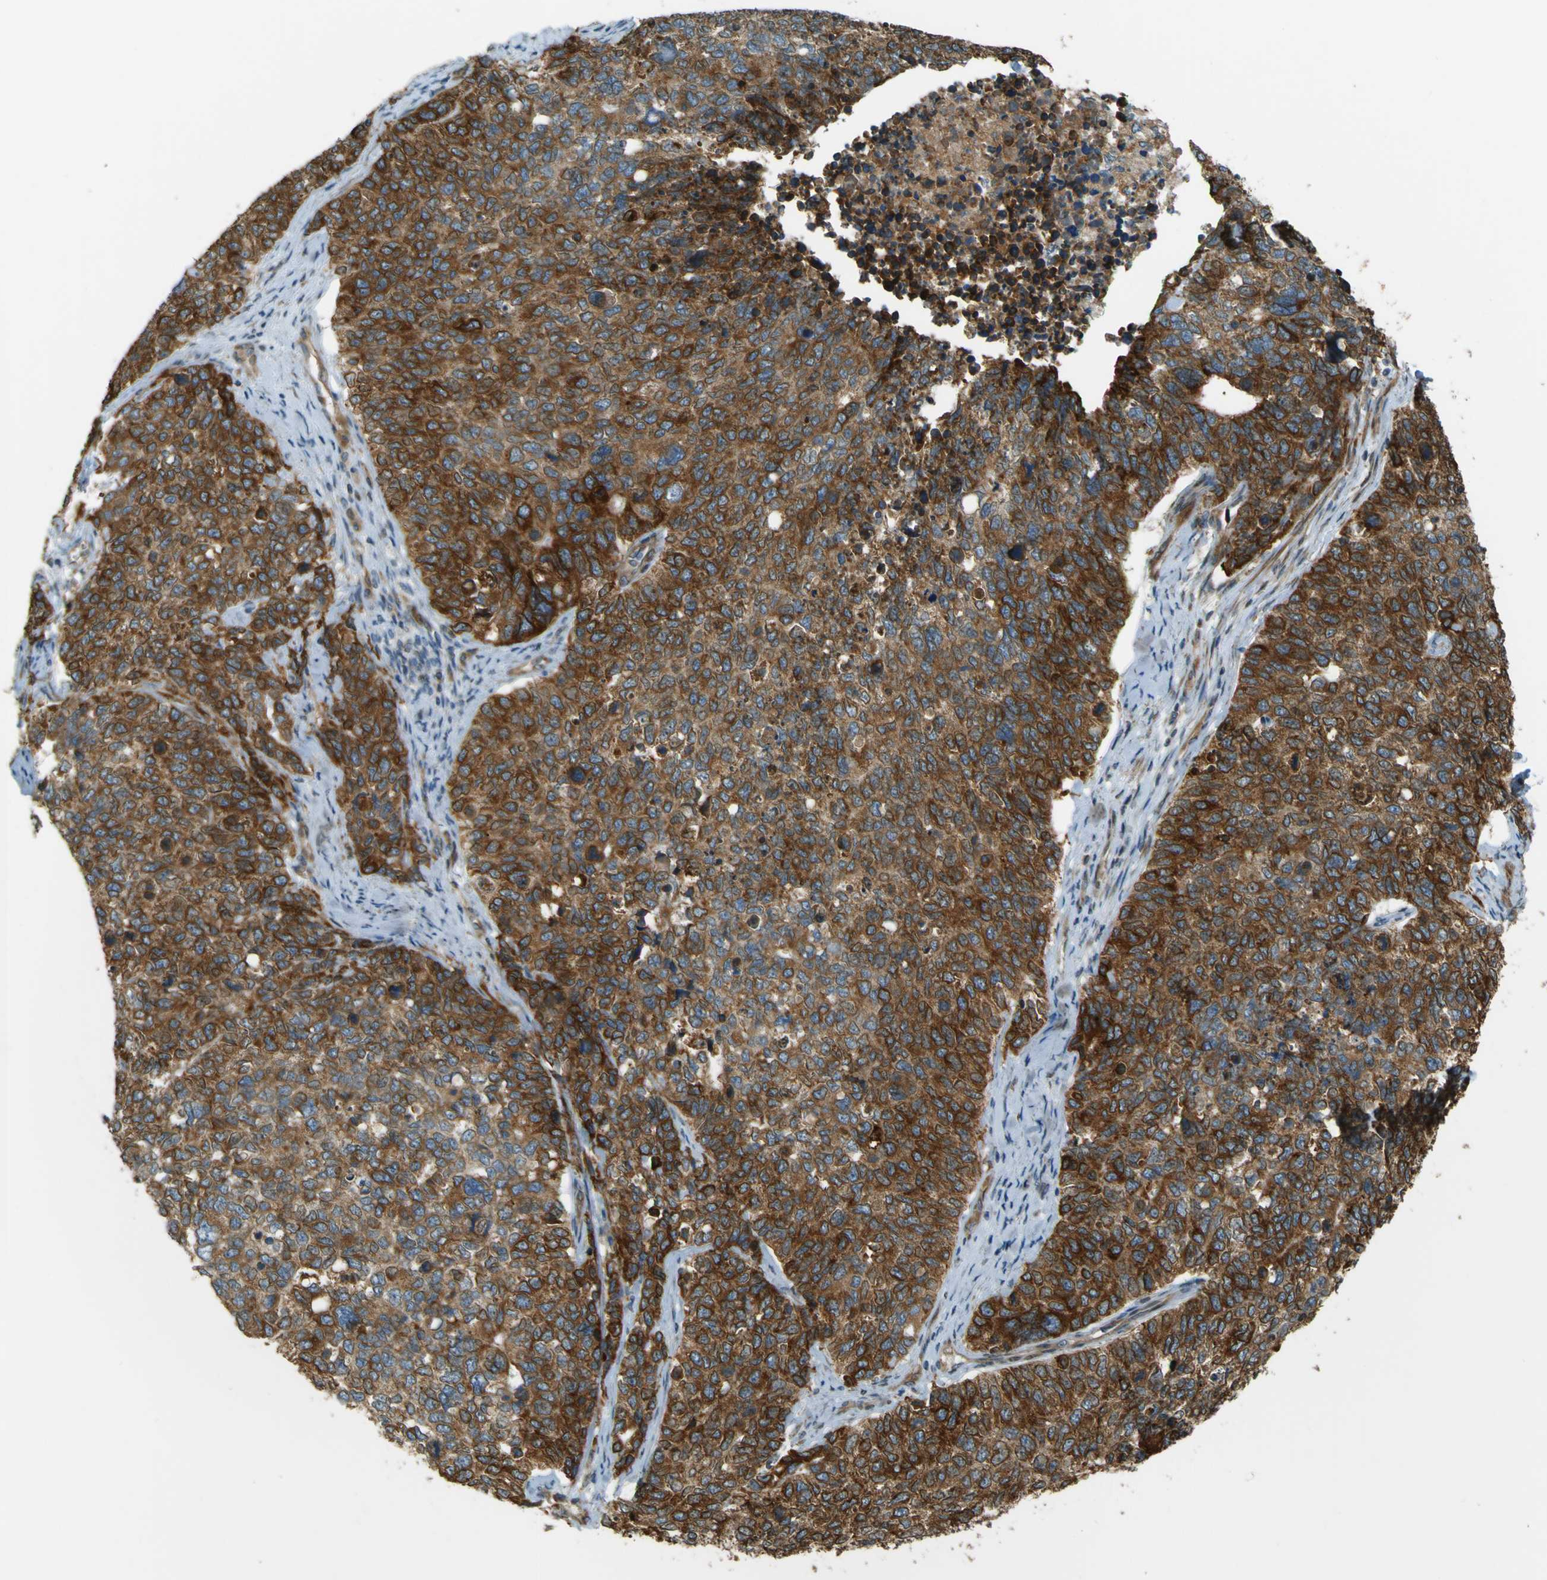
{"staining": {"intensity": "strong", "quantity": ">75%", "location": "cytoplasmic/membranous"}, "tissue": "cervical cancer", "cell_type": "Tumor cells", "image_type": "cancer", "snomed": [{"axis": "morphology", "description": "Squamous cell carcinoma, NOS"}, {"axis": "topography", "description": "Cervix"}], "caption": "Protein expression analysis of cervical squamous cell carcinoma exhibits strong cytoplasmic/membranous expression in approximately >75% of tumor cells.", "gene": "LPCAT1", "patient": {"sex": "female", "age": 63}}